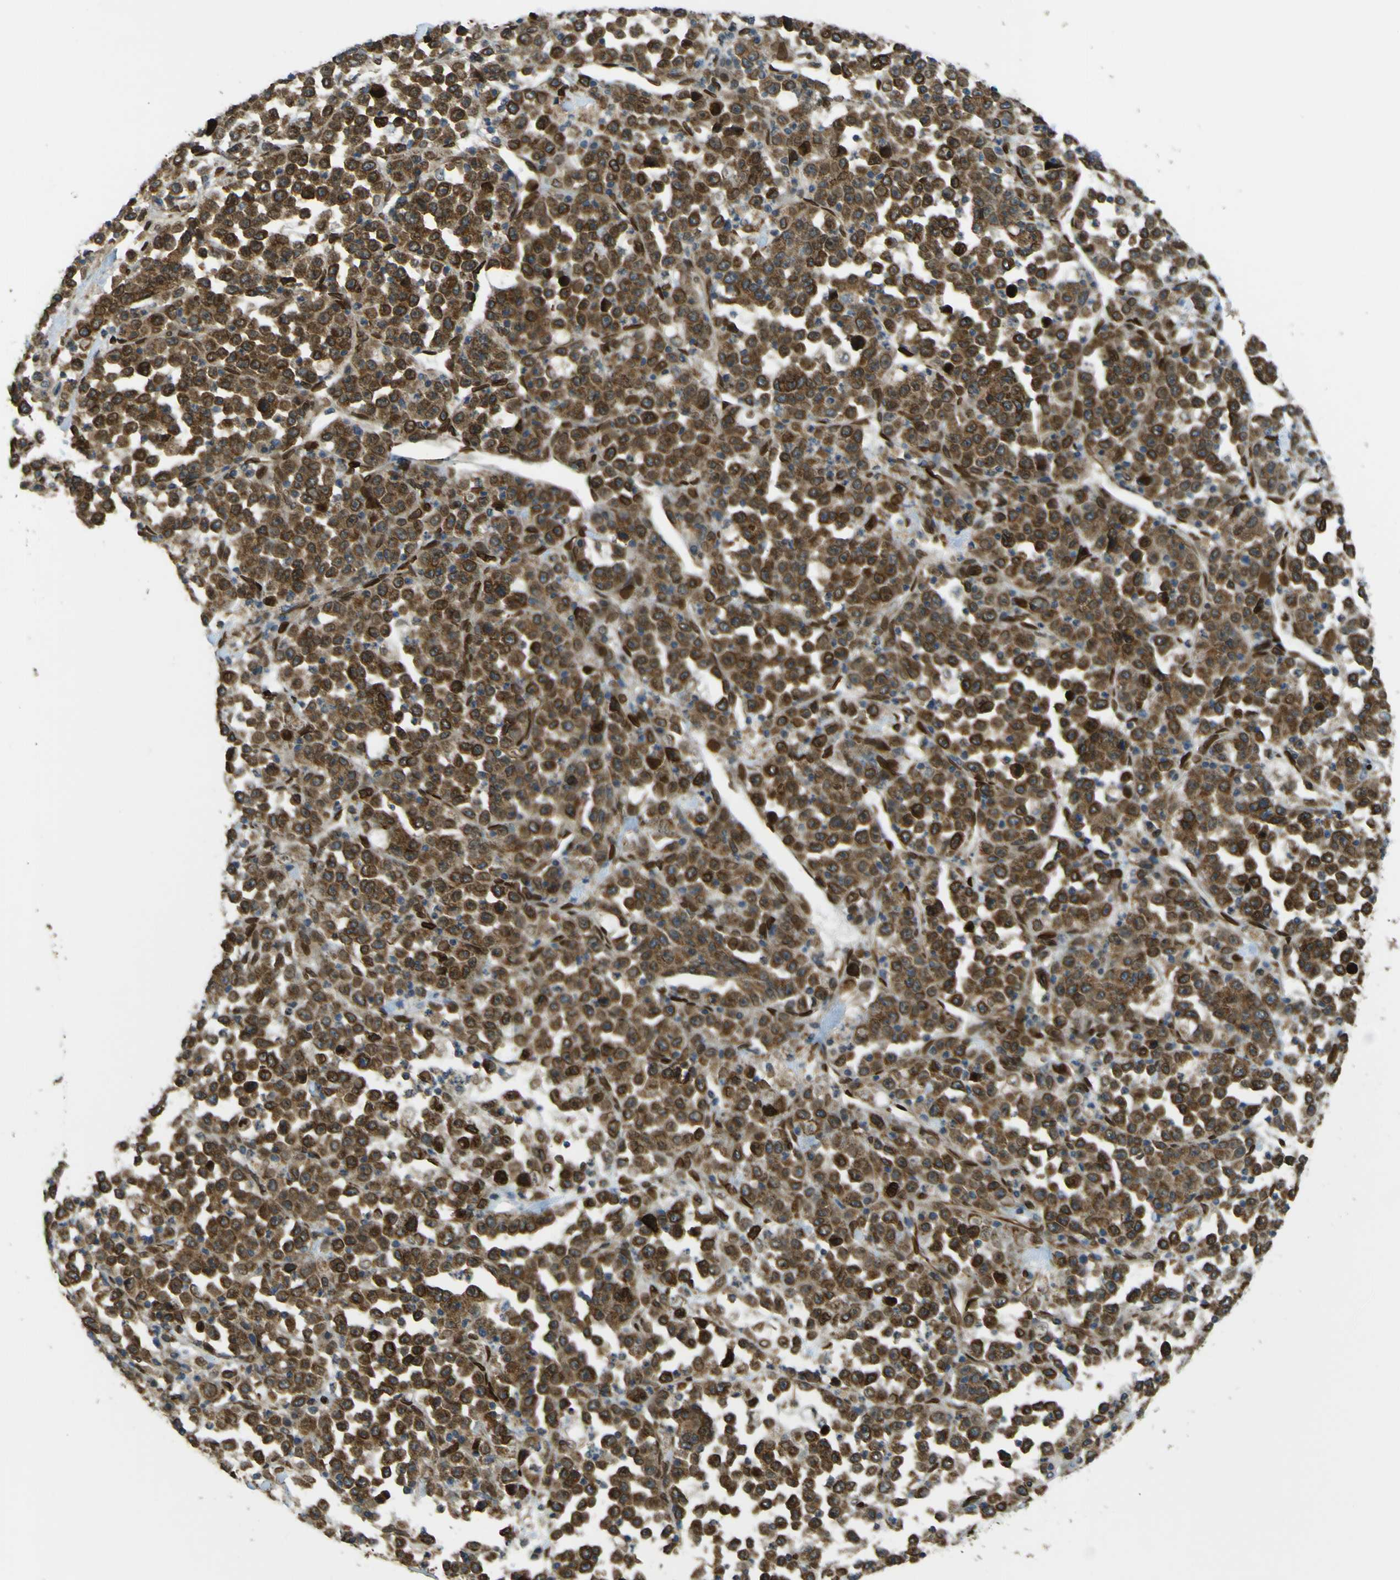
{"staining": {"intensity": "moderate", "quantity": ">75%", "location": "cytoplasmic/membranous,nuclear"}, "tissue": "stomach cancer", "cell_type": "Tumor cells", "image_type": "cancer", "snomed": [{"axis": "morphology", "description": "Normal tissue, NOS"}, {"axis": "morphology", "description": "Adenocarcinoma, NOS"}, {"axis": "topography", "description": "Stomach, upper"}, {"axis": "topography", "description": "Stomach"}], "caption": "High-magnification brightfield microscopy of adenocarcinoma (stomach) stained with DAB (3,3'-diaminobenzidine) (brown) and counterstained with hematoxylin (blue). tumor cells exhibit moderate cytoplasmic/membranous and nuclear expression is seen in about>75% of cells.", "gene": "GALNT1", "patient": {"sex": "male", "age": 59}}